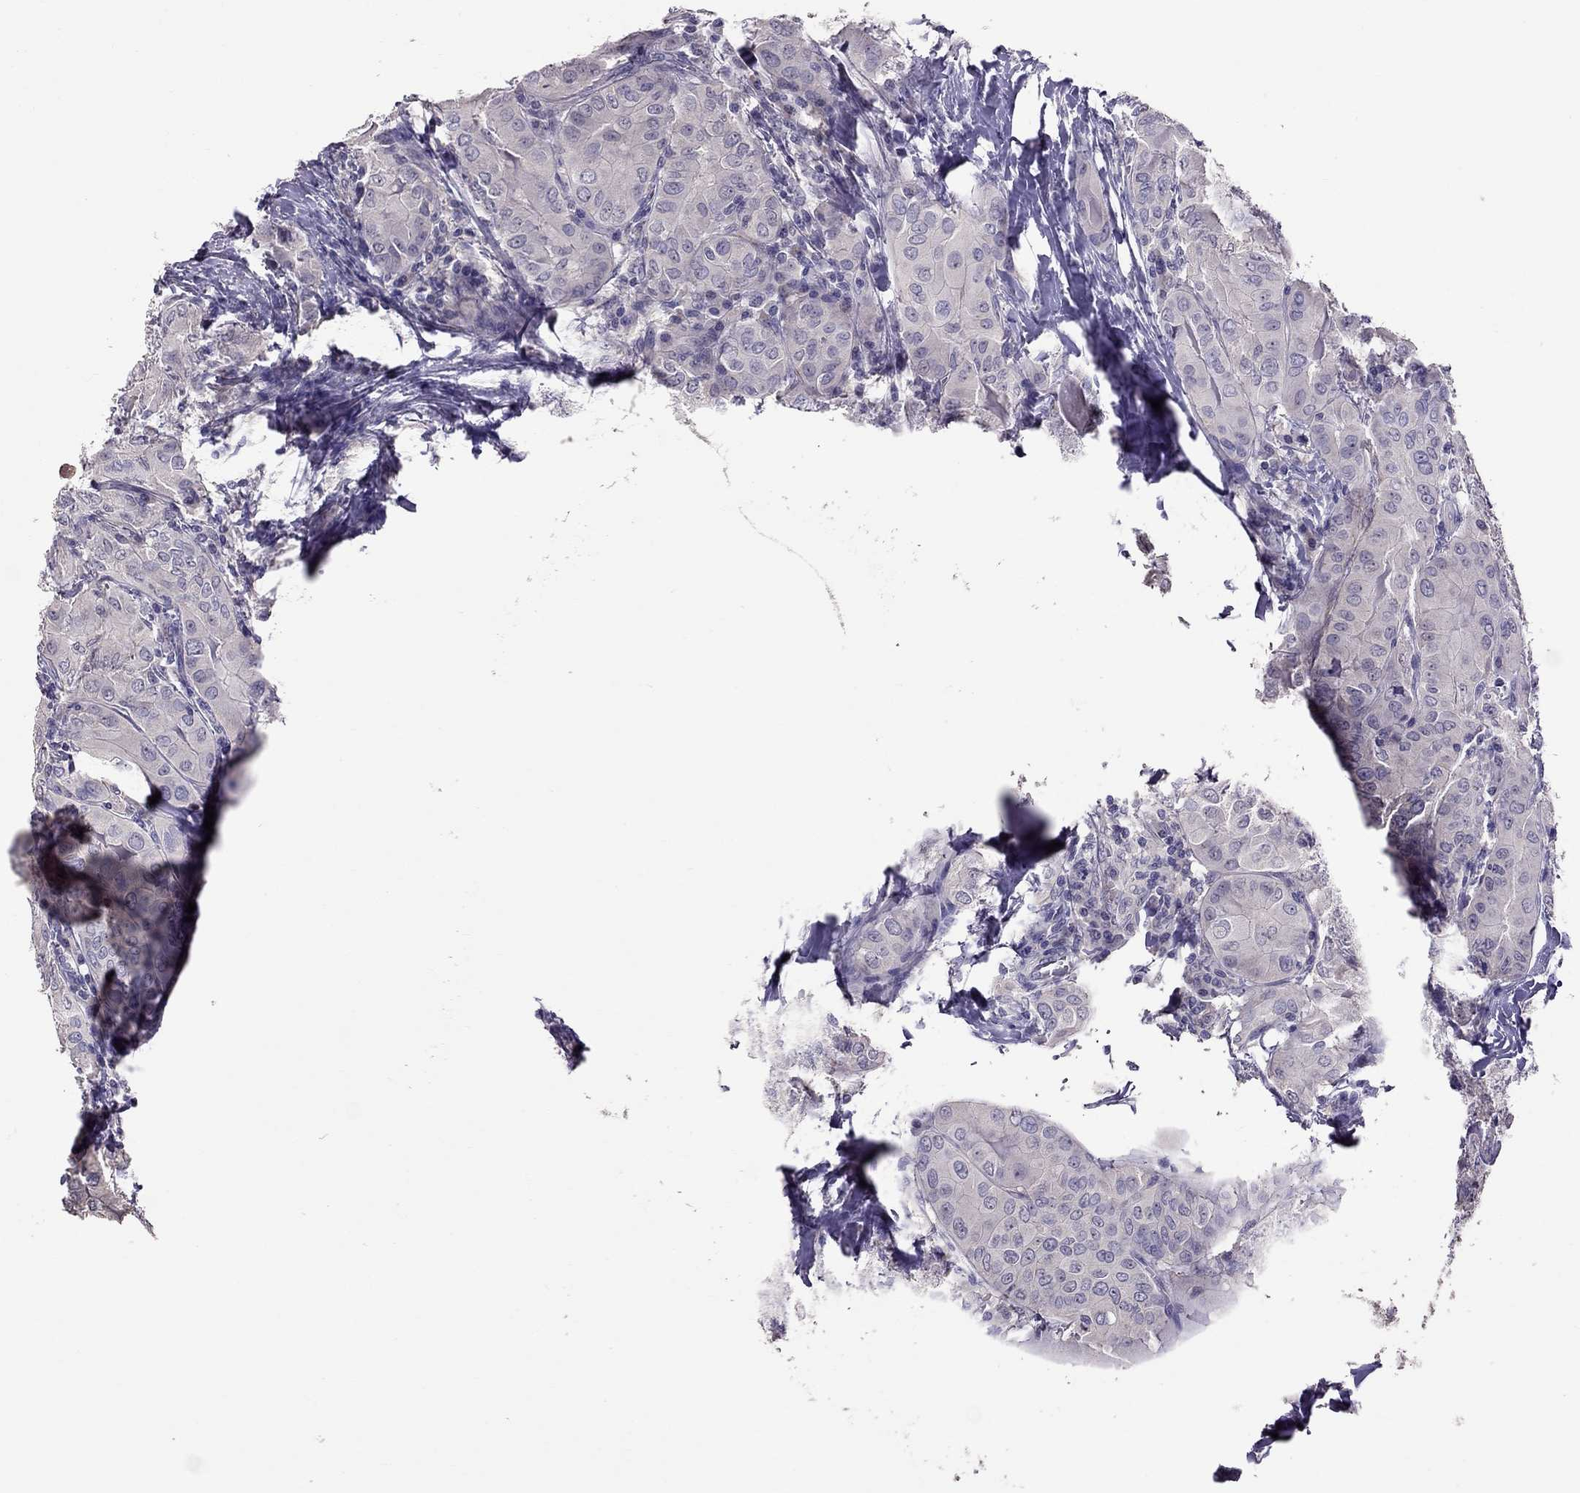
{"staining": {"intensity": "negative", "quantity": "none", "location": "none"}, "tissue": "thyroid cancer", "cell_type": "Tumor cells", "image_type": "cancer", "snomed": [{"axis": "morphology", "description": "Papillary adenocarcinoma, NOS"}, {"axis": "topography", "description": "Thyroid gland"}], "caption": "Thyroid papillary adenocarcinoma stained for a protein using IHC shows no positivity tumor cells.", "gene": "LRRC46", "patient": {"sex": "female", "age": 37}}